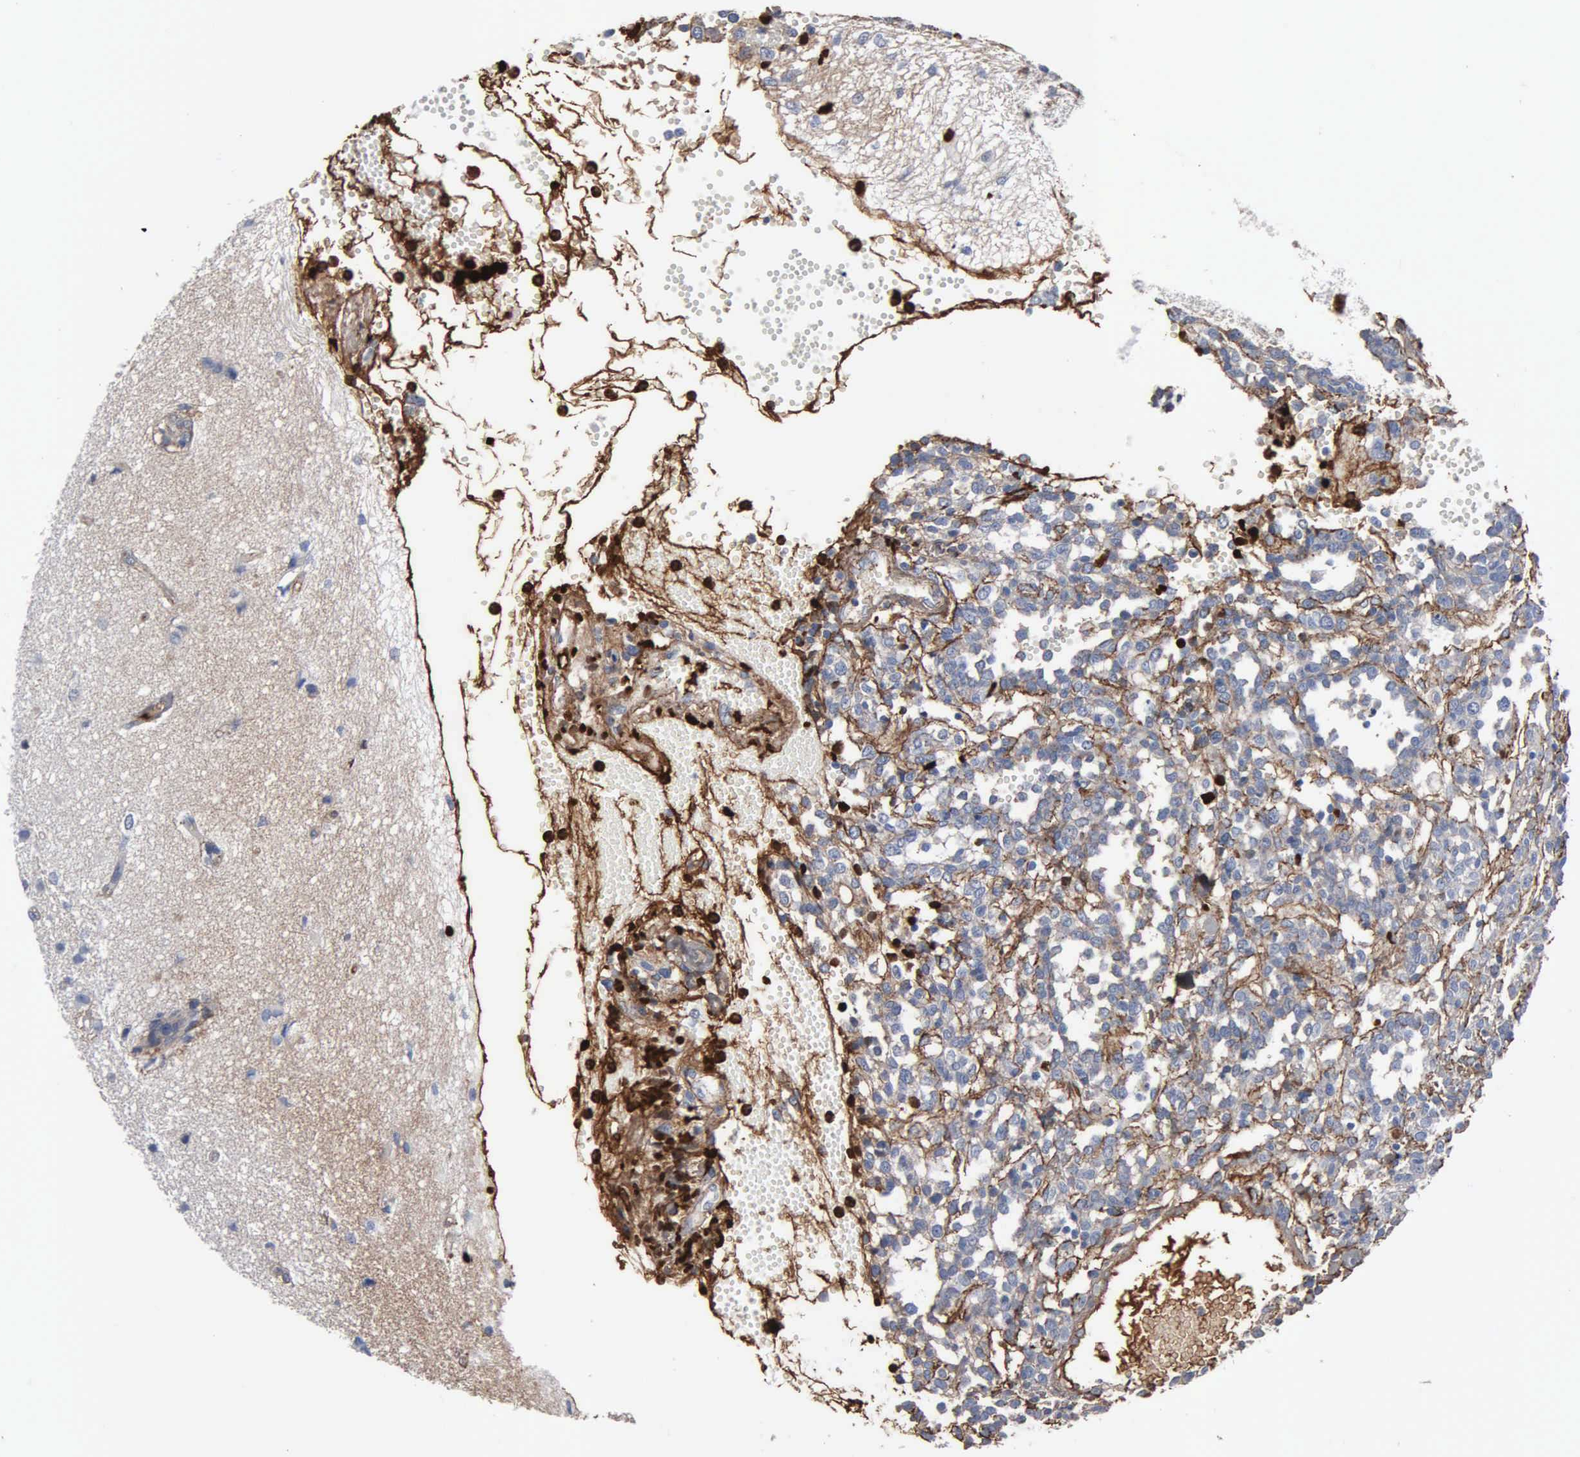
{"staining": {"intensity": "weak", "quantity": "<25%", "location": "cytoplasmic/membranous"}, "tissue": "glioma", "cell_type": "Tumor cells", "image_type": "cancer", "snomed": [{"axis": "morphology", "description": "Glioma, malignant, High grade"}, {"axis": "topography", "description": "Brain"}], "caption": "Photomicrograph shows no significant protein positivity in tumor cells of malignant glioma (high-grade). Brightfield microscopy of immunohistochemistry (IHC) stained with DAB (brown) and hematoxylin (blue), captured at high magnification.", "gene": "FN1", "patient": {"sex": "male", "age": 66}}